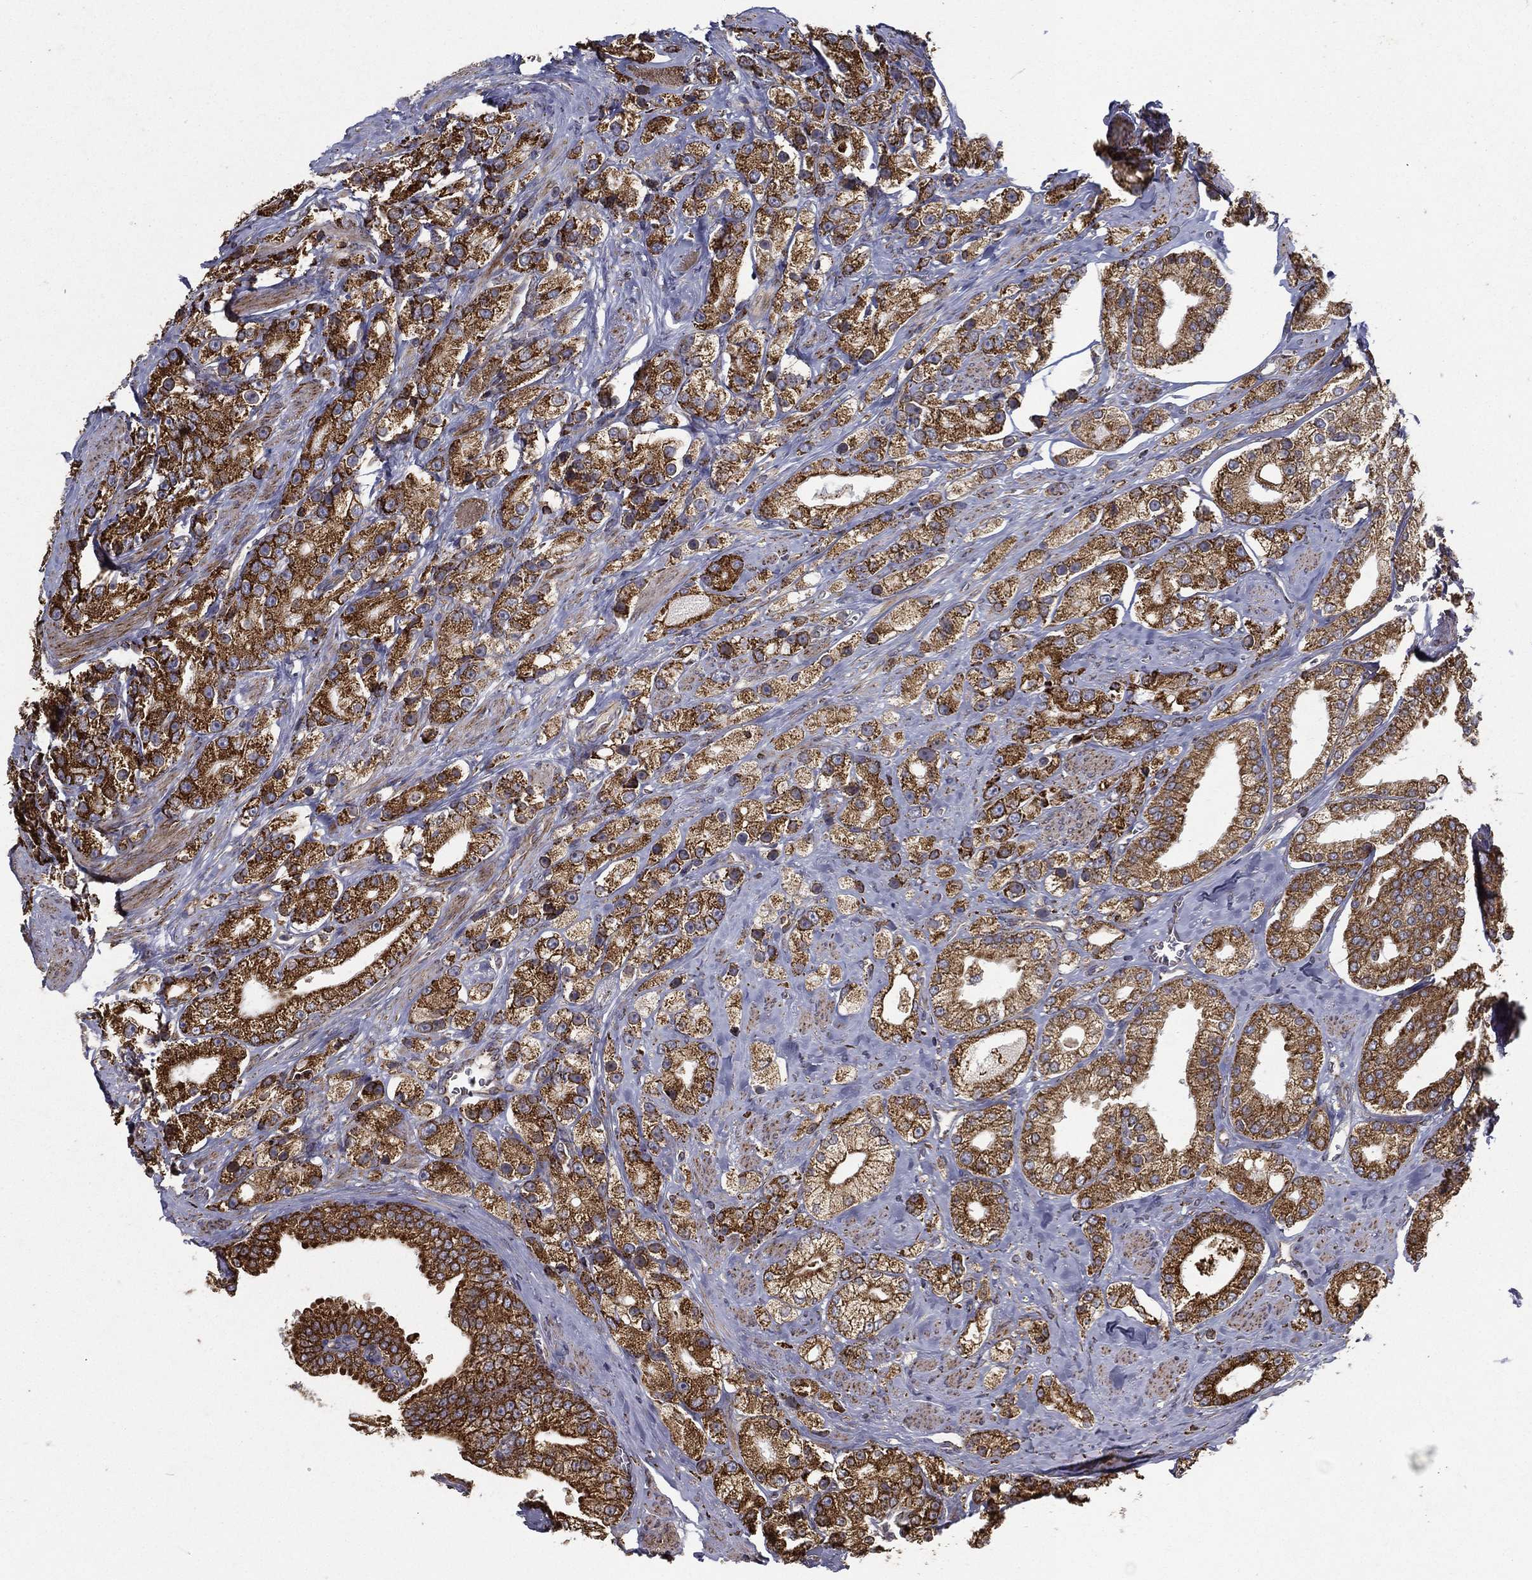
{"staining": {"intensity": "strong", "quantity": ">75%", "location": "cytoplasmic/membranous"}, "tissue": "prostate cancer", "cell_type": "Tumor cells", "image_type": "cancer", "snomed": [{"axis": "morphology", "description": "Adenocarcinoma, NOS"}, {"axis": "topography", "description": "Prostate and seminal vesicle, NOS"}, {"axis": "topography", "description": "Prostate"}], "caption": "Prostate cancer (adenocarcinoma) was stained to show a protein in brown. There is high levels of strong cytoplasmic/membranous expression in about >75% of tumor cells. The staining was performed using DAB (3,3'-diaminobenzidine) to visualize the protein expression in brown, while the nuclei were stained in blue with hematoxylin (Magnification: 20x).", "gene": "MT-CYB", "patient": {"sex": "male", "age": 67}}